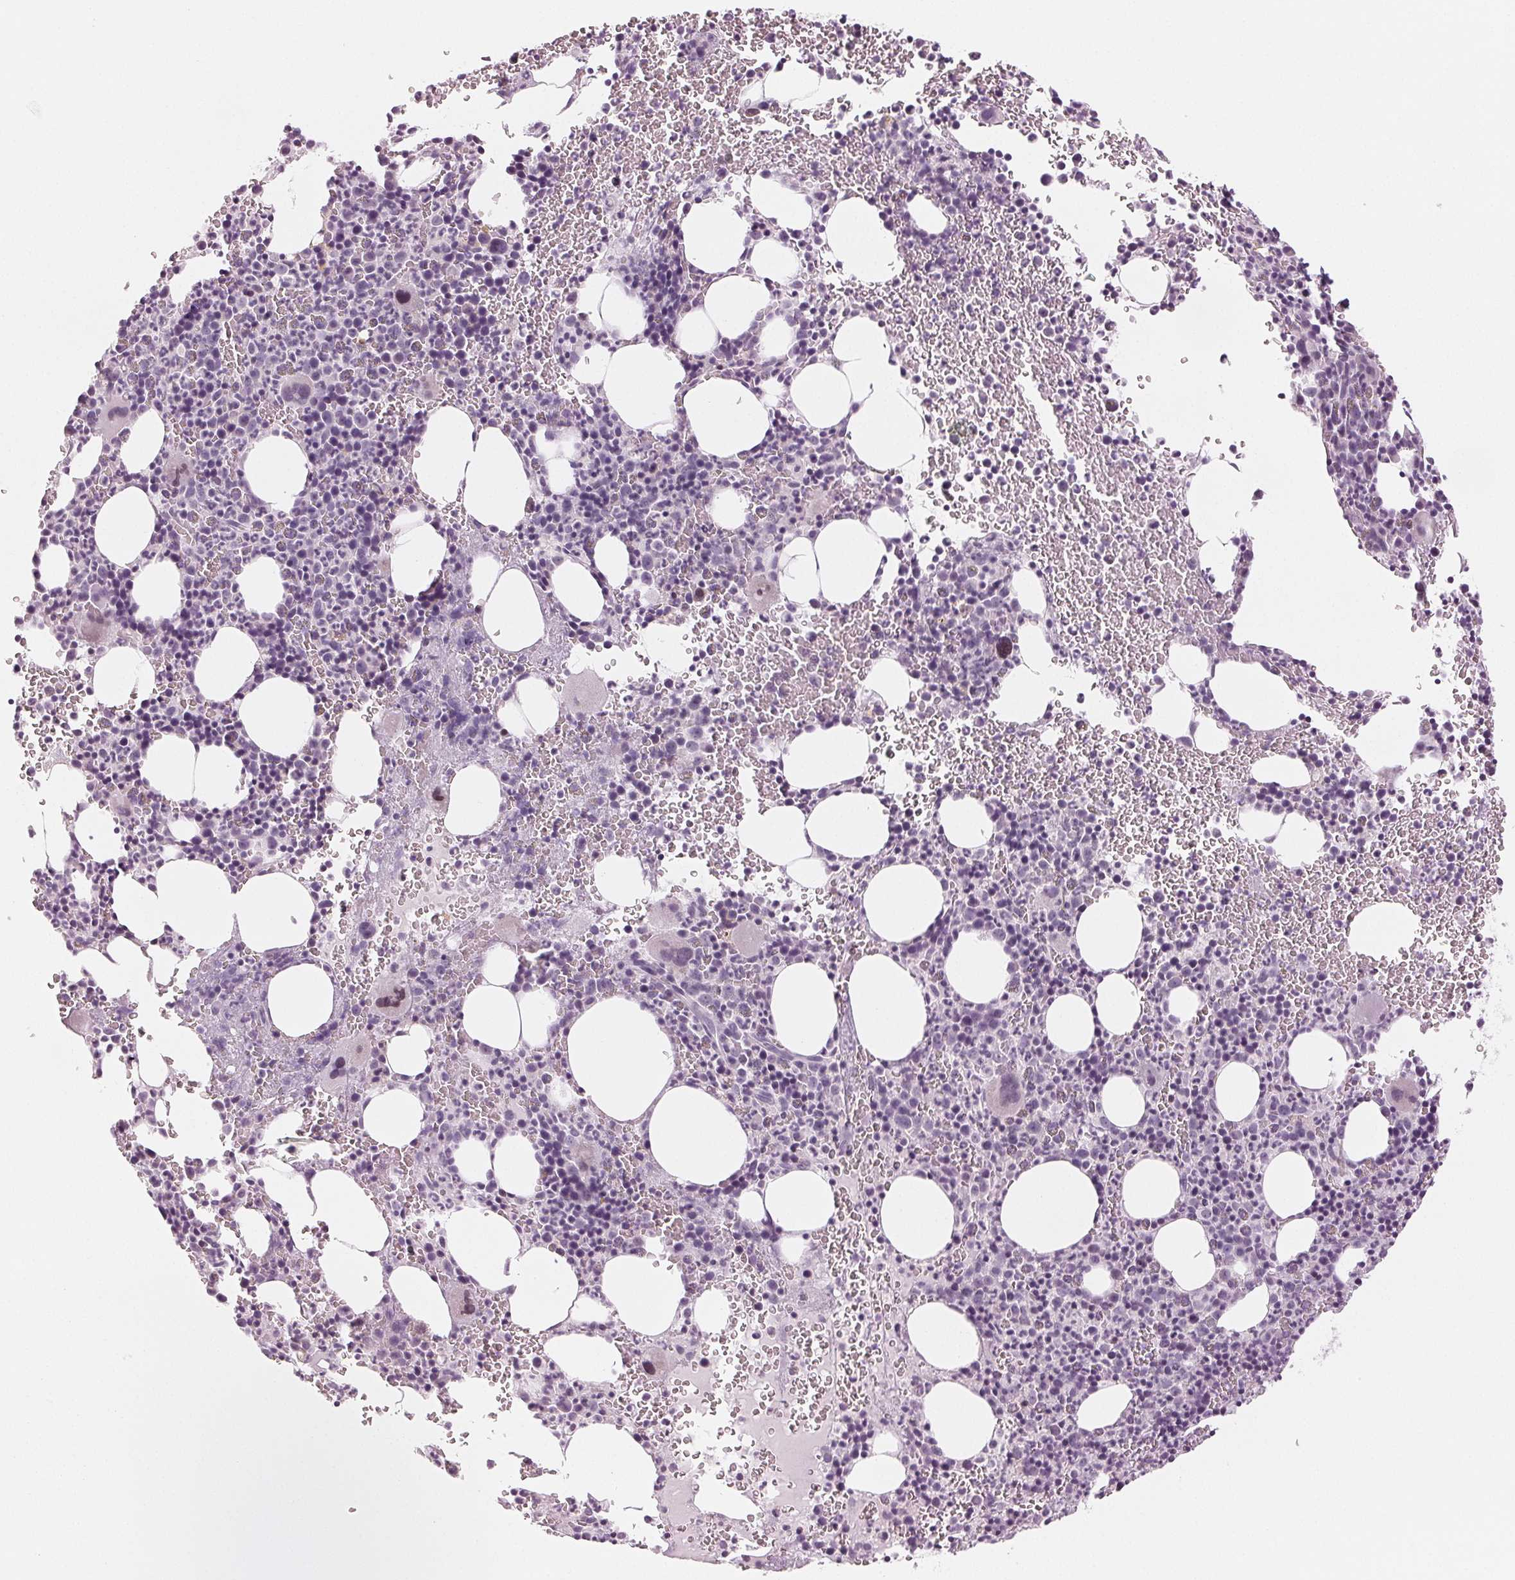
{"staining": {"intensity": "negative", "quantity": "none", "location": "none"}, "tissue": "bone marrow", "cell_type": "Hematopoietic cells", "image_type": "normal", "snomed": [{"axis": "morphology", "description": "Normal tissue, NOS"}, {"axis": "topography", "description": "Bone marrow"}], "caption": "IHC of unremarkable bone marrow demonstrates no staining in hematopoietic cells.", "gene": "EHHADH", "patient": {"sex": "male", "age": 63}}